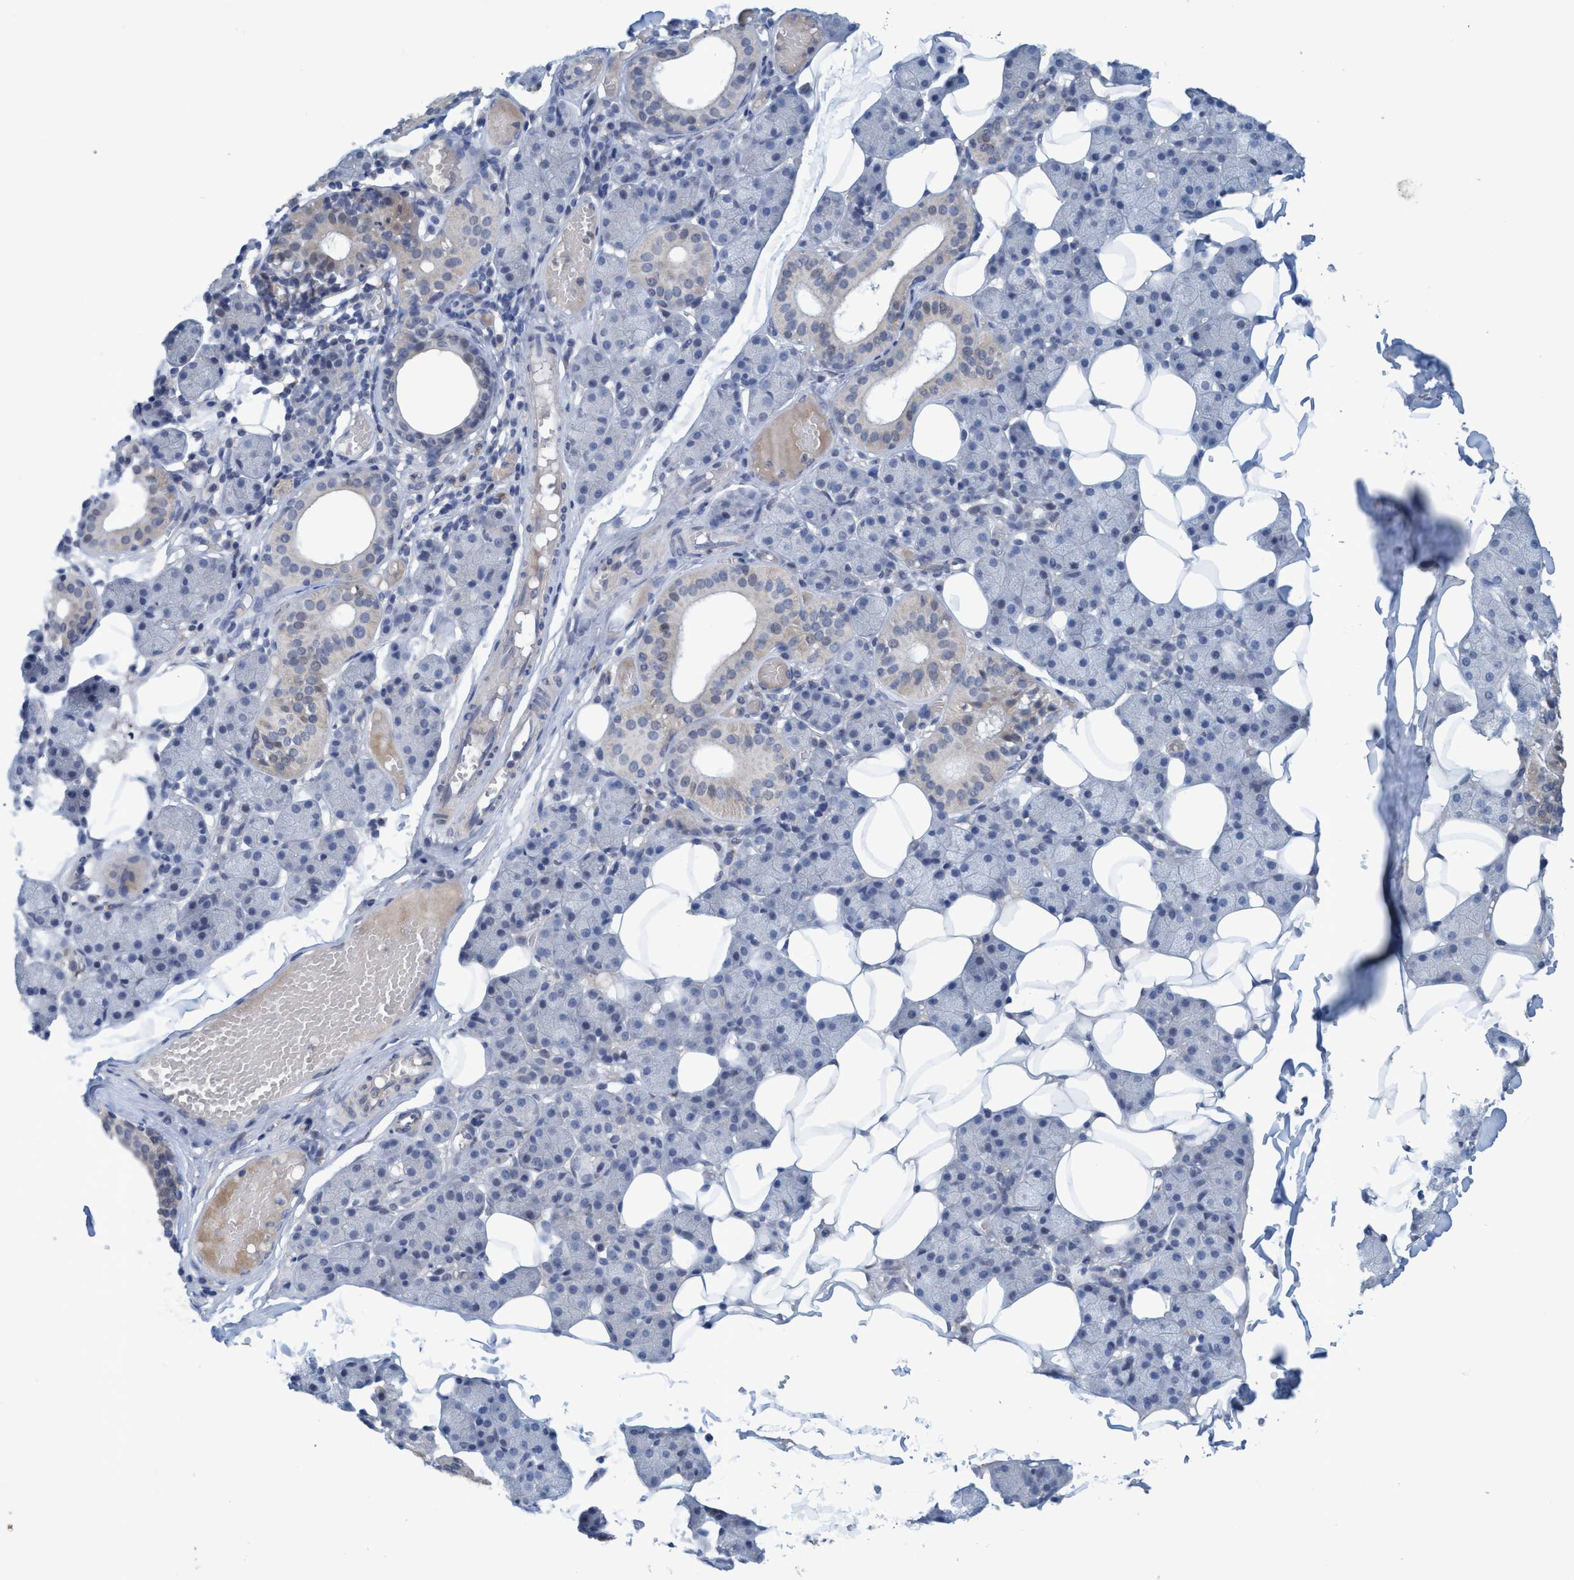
{"staining": {"intensity": "negative", "quantity": "none", "location": "none"}, "tissue": "salivary gland", "cell_type": "Glandular cells", "image_type": "normal", "snomed": [{"axis": "morphology", "description": "Normal tissue, NOS"}, {"axis": "topography", "description": "Salivary gland"}], "caption": "An IHC histopathology image of normal salivary gland is shown. There is no staining in glandular cells of salivary gland.", "gene": "RNF208", "patient": {"sex": "female", "age": 33}}